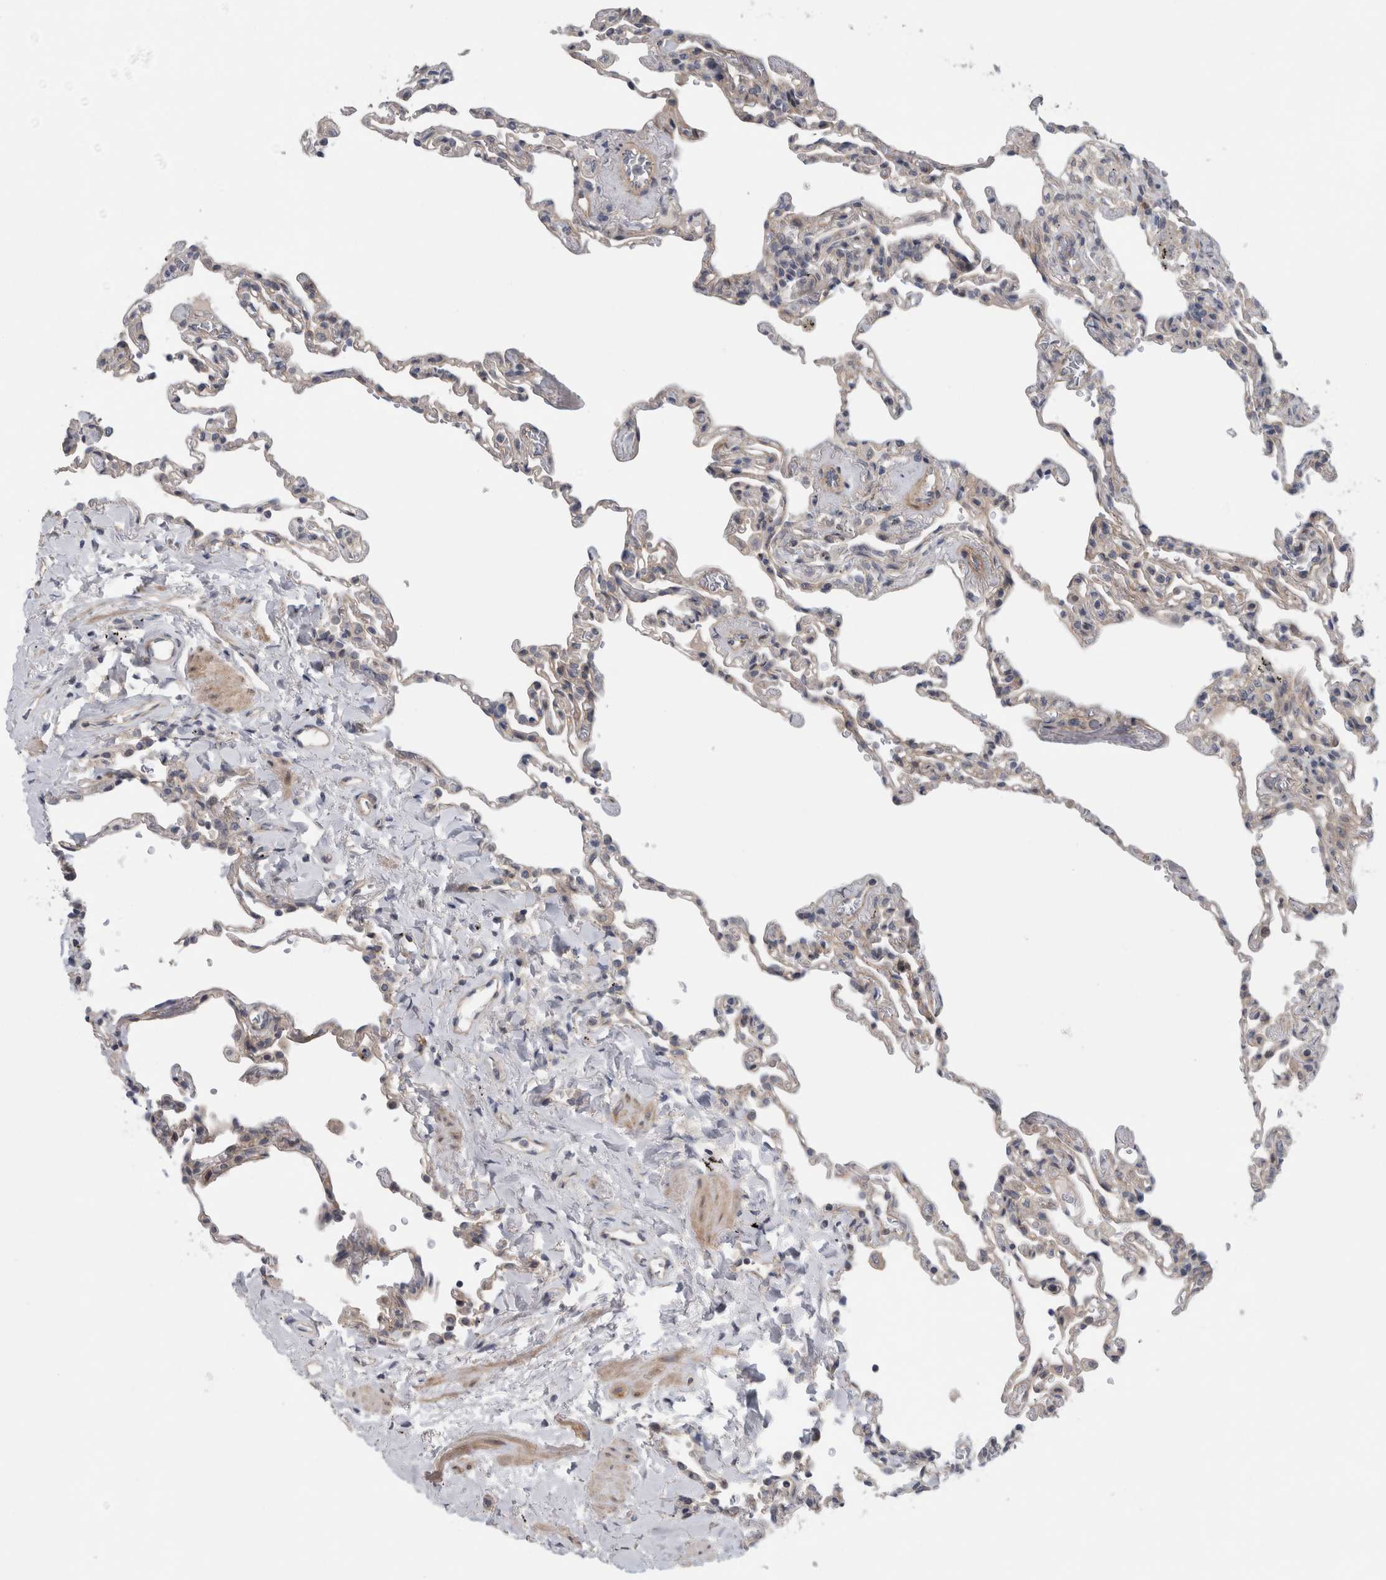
{"staining": {"intensity": "negative", "quantity": "none", "location": "none"}, "tissue": "lung", "cell_type": "Alveolar cells", "image_type": "normal", "snomed": [{"axis": "morphology", "description": "Normal tissue, NOS"}, {"axis": "topography", "description": "Lung"}], "caption": "Unremarkable lung was stained to show a protein in brown. There is no significant staining in alveolar cells. (IHC, brightfield microscopy, high magnification).", "gene": "ZNF804B", "patient": {"sex": "male", "age": 59}}